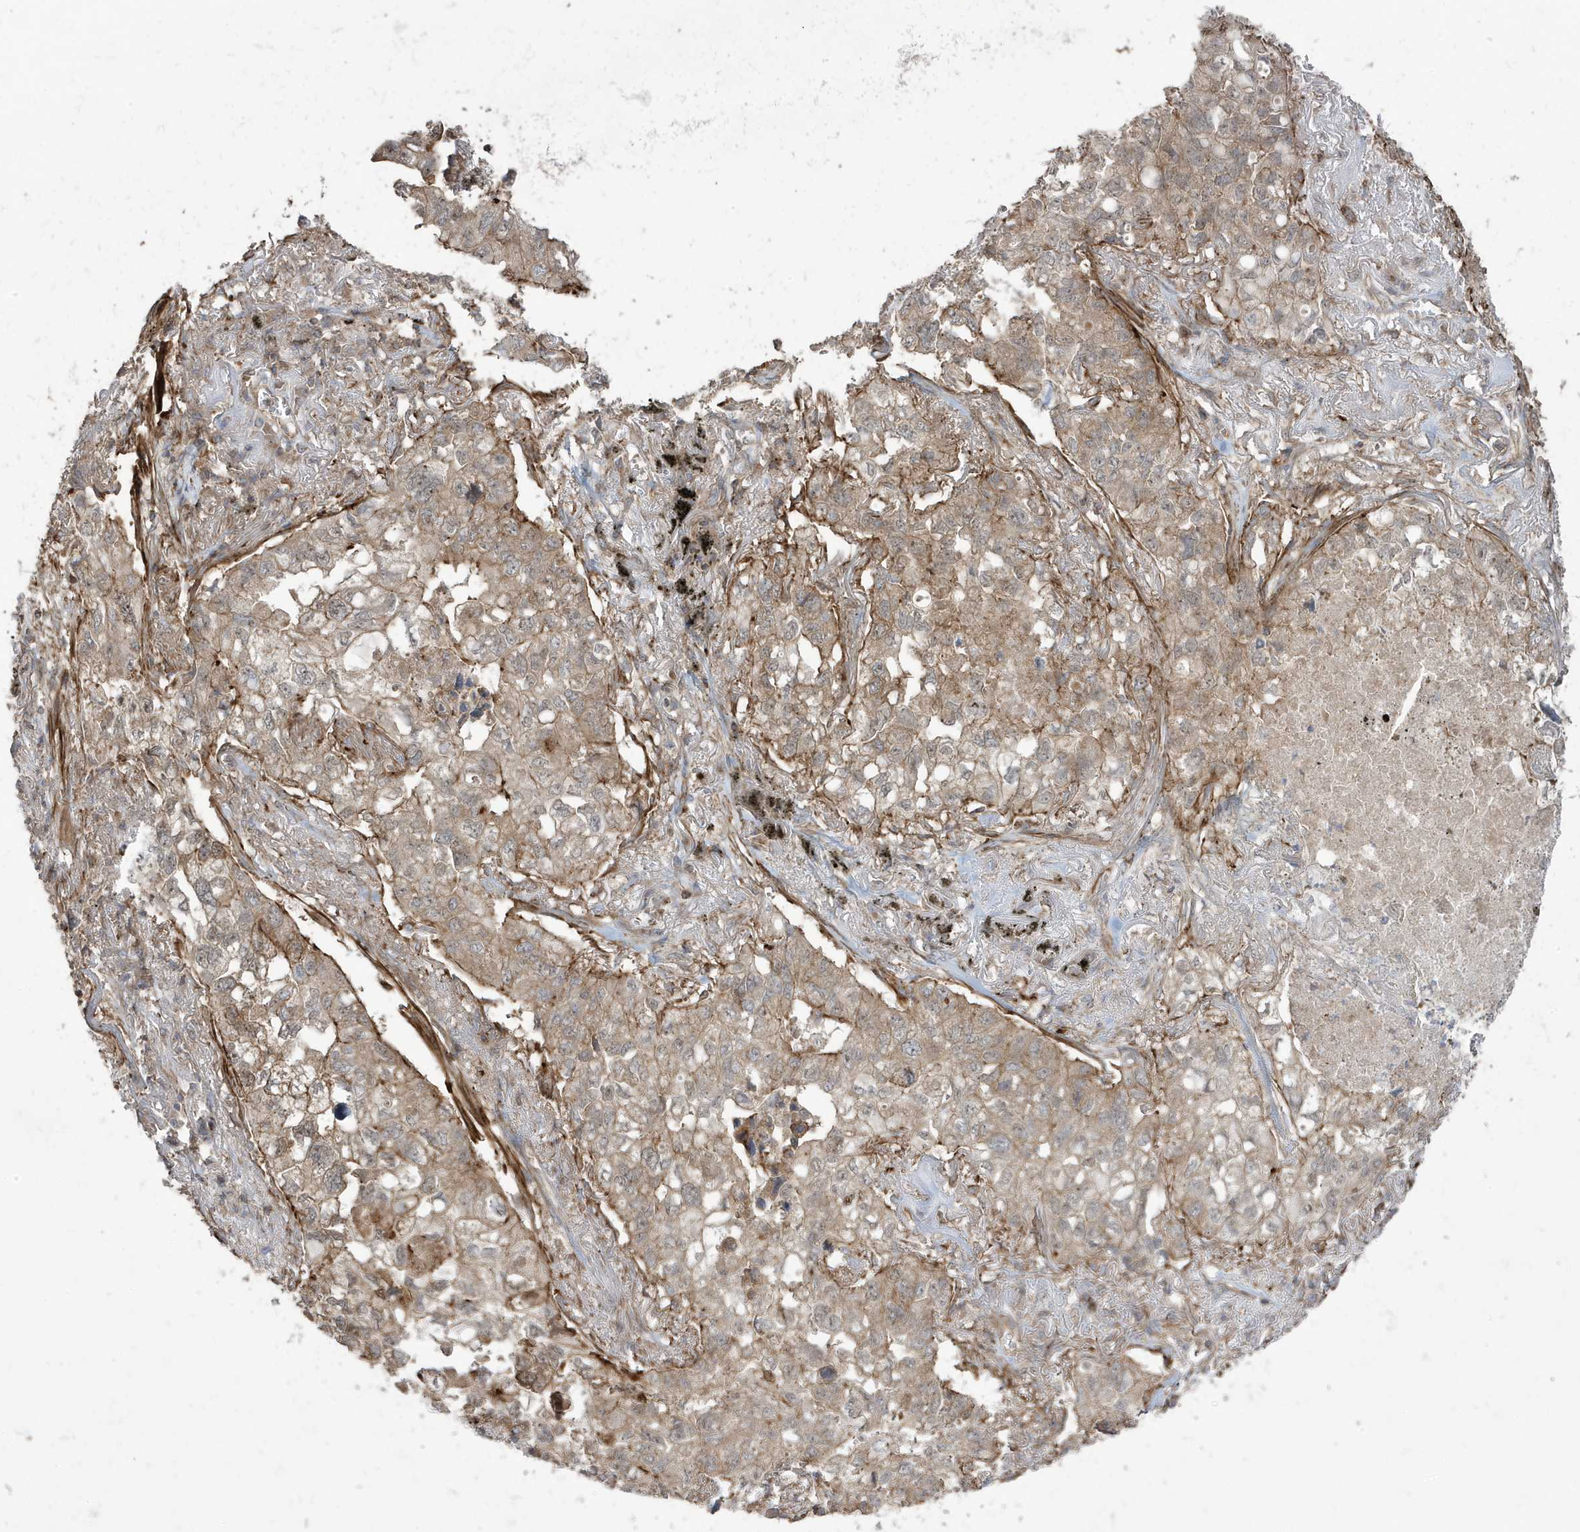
{"staining": {"intensity": "moderate", "quantity": "<25%", "location": "cytoplasmic/membranous"}, "tissue": "lung cancer", "cell_type": "Tumor cells", "image_type": "cancer", "snomed": [{"axis": "morphology", "description": "Adenocarcinoma, NOS"}, {"axis": "topography", "description": "Lung"}], "caption": "This micrograph exhibits IHC staining of lung adenocarcinoma, with low moderate cytoplasmic/membranous expression in about <25% of tumor cells.", "gene": "CETN3", "patient": {"sex": "male", "age": 65}}